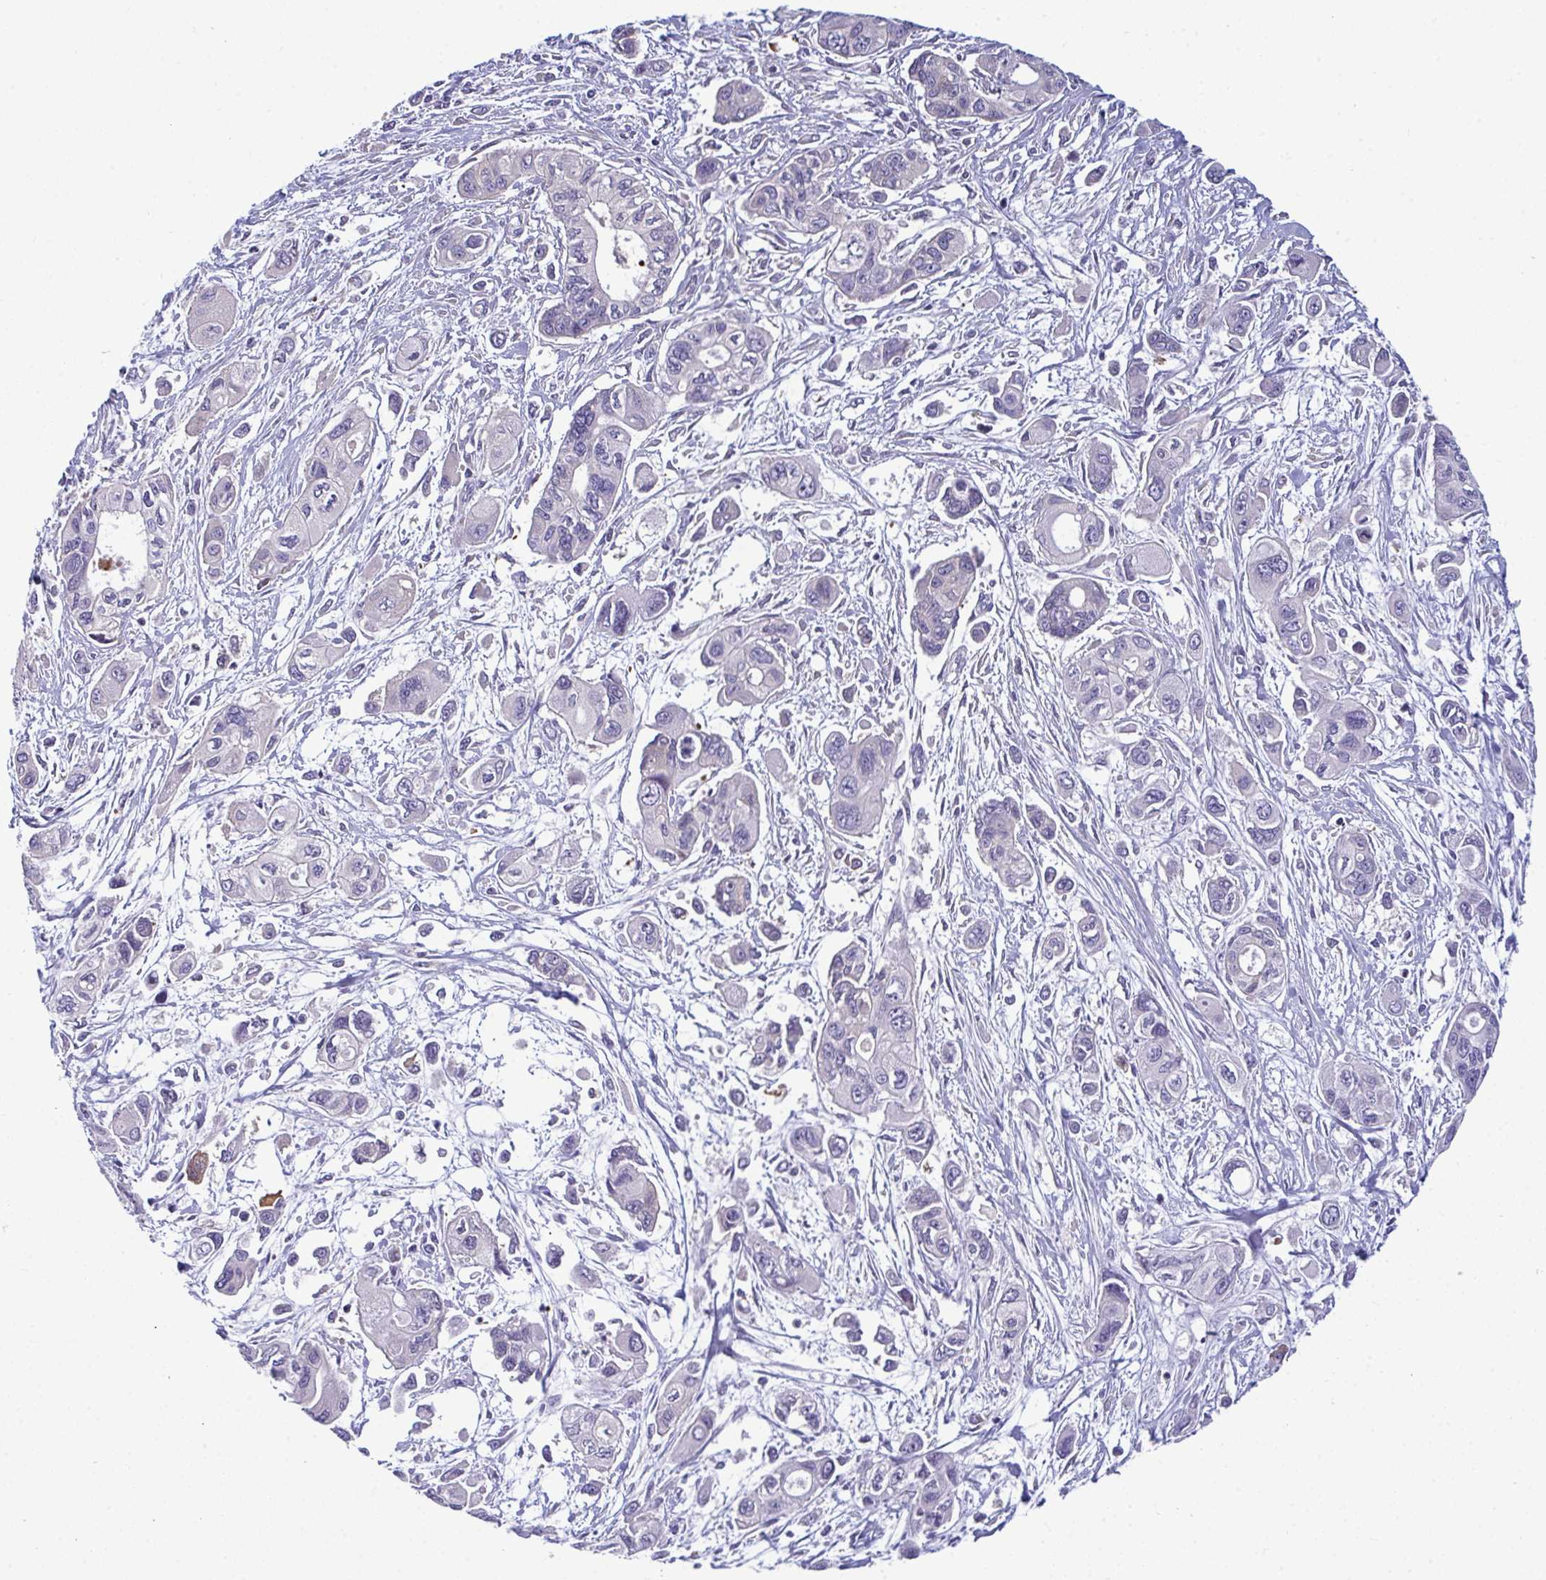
{"staining": {"intensity": "moderate", "quantity": "<25%", "location": "cytoplasmic/membranous"}, "tissue": "pancreatic cancer", "cell_type": "Tumor cells", "image_type": "cancer", "snomed": [{"axis": "morphology", "description": "Adenocarcinoma, NOS"}, {"axis": "topography", "description": "Pancreas"}], "caption": "Immunohistochemistry image of human pancreatic cancer (adenocarcinoma) stained for a protein (brown), which reveals low levels of moderate cytoplasmic/membranous positivity in about <25% of tumor cells.", "gene": "SLC30A6", "patient": {"sex": "female", "age": 47}}